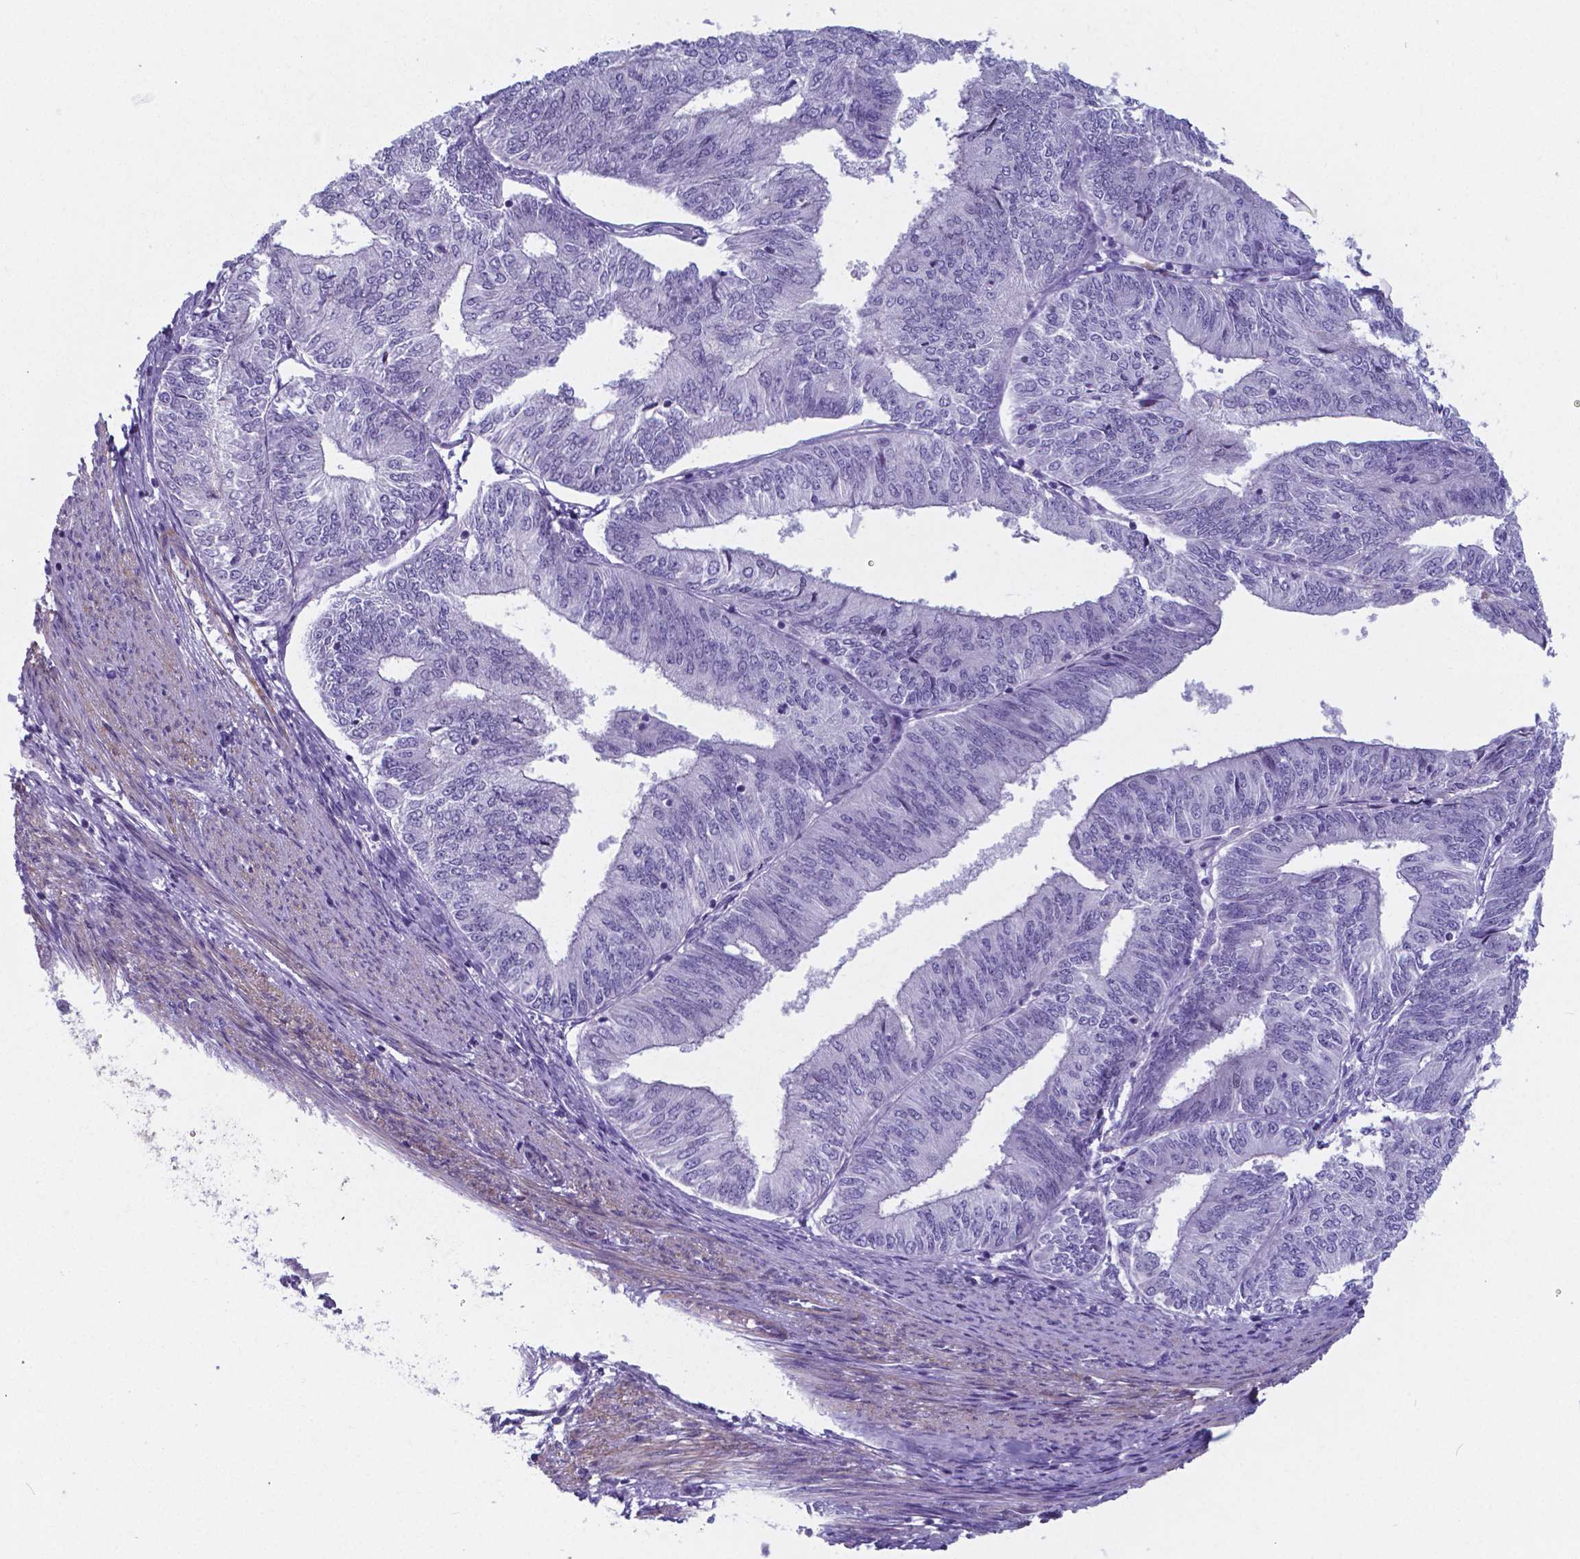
{"staining": {"intensity": "negative", "quantity": "none", "location": "none"}, "tissue": "endometrial cancer", "cell_type": "Tumor cells", "image_type": "cancer", "snomed": [{"axis": "morphology", "description": "Adenocarcinoma, NOS"}, {"axis": "topography", "description": "Endometrium"}], "caption": "An image of adenocarcinoma (endometrial) stained for a protein reveals no brown staining in tumor cells.", "gene": "AP5B1", "patient": {"sex": "female", "age": 58}}